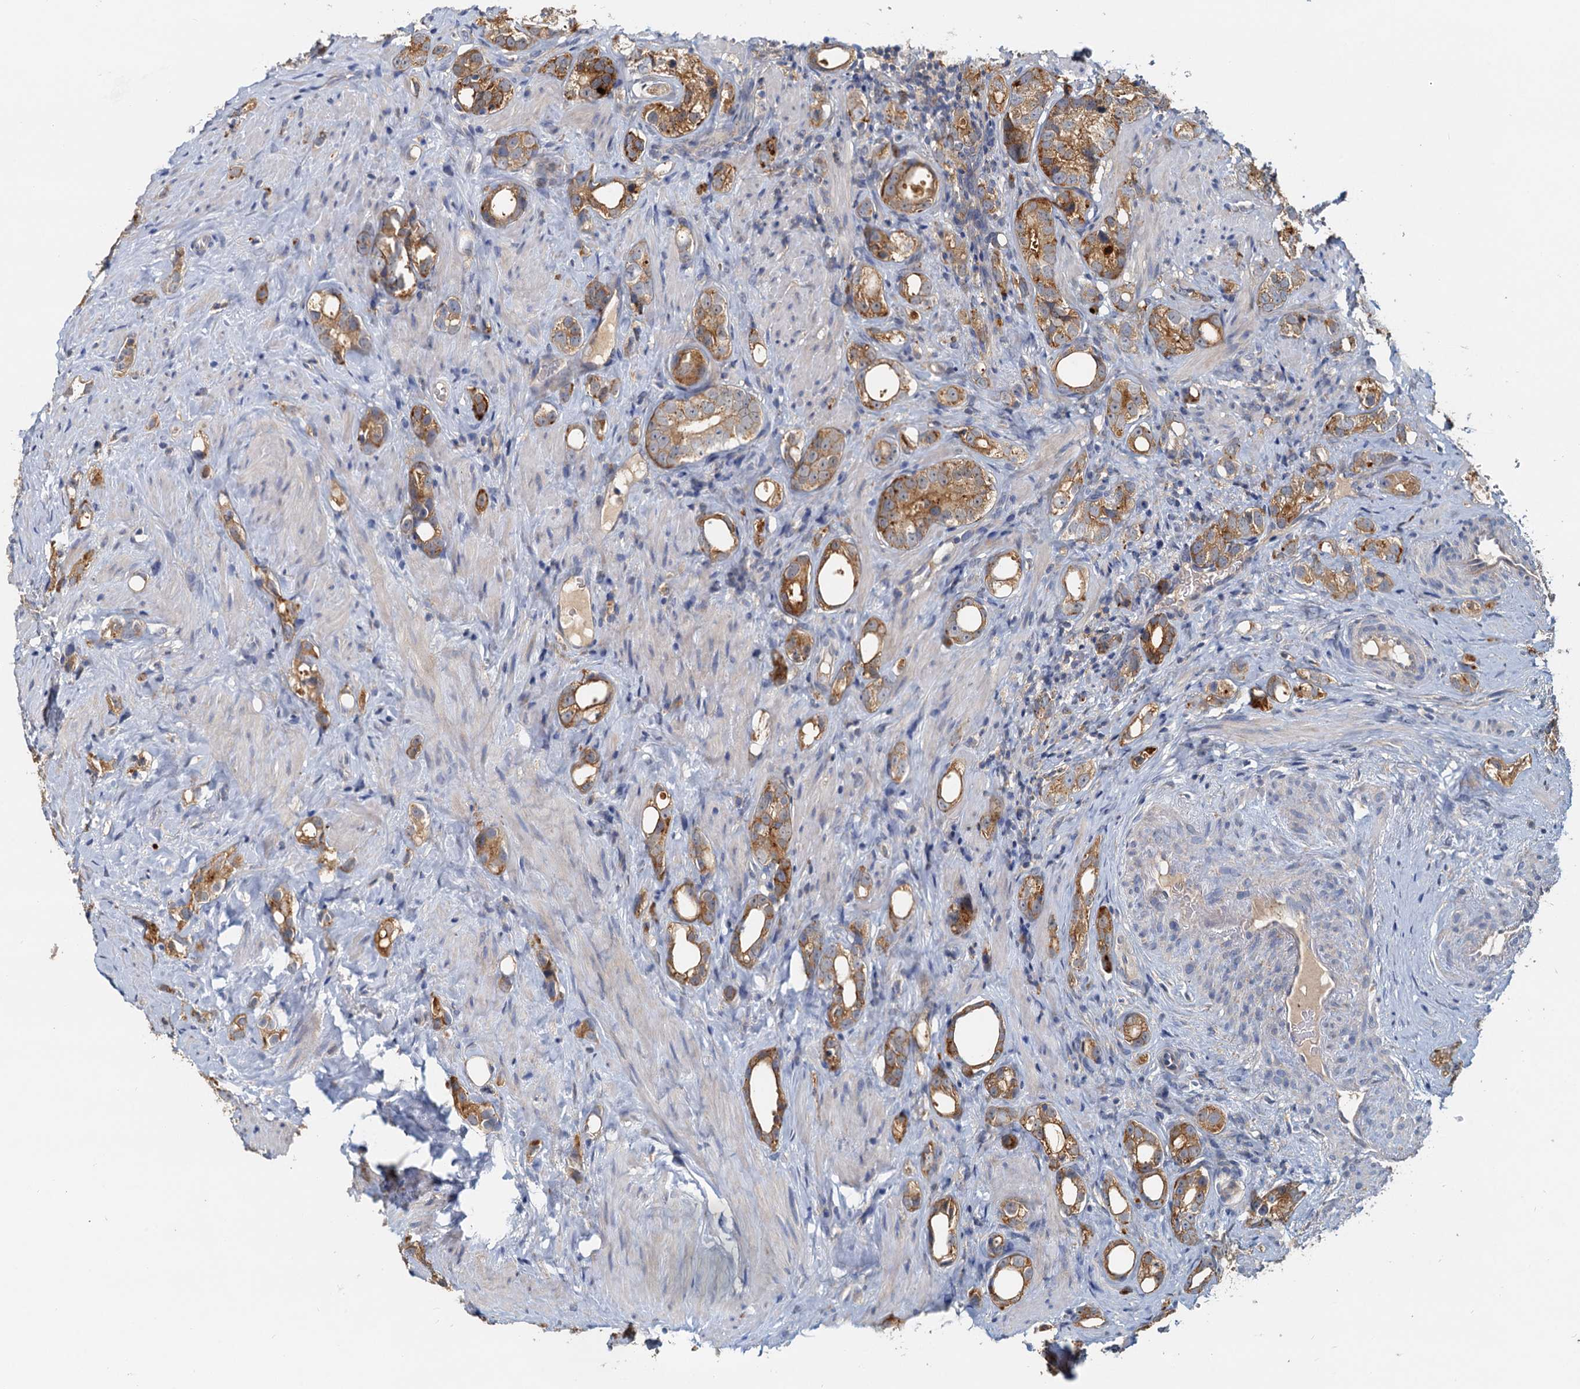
{"staining": {"intensity": "moderate", "quantity": ">75%", "location": "cytoplasmic/membranous"}, "tissue": "prostate cancer", "cell_type": "Tumor cells", "image_type": "cancer", "snomed": [{"axis": "morphology", "description": "Adenocarcinoma, High grade"}, {"axis": "topography", "description": "Prostate"}], "caption": "Prostate cancer stained with a protein marker displays moderate staining in tumor cells.", "gene": "TOLLIP", "patient": {"sex": "male", "age": 63}}